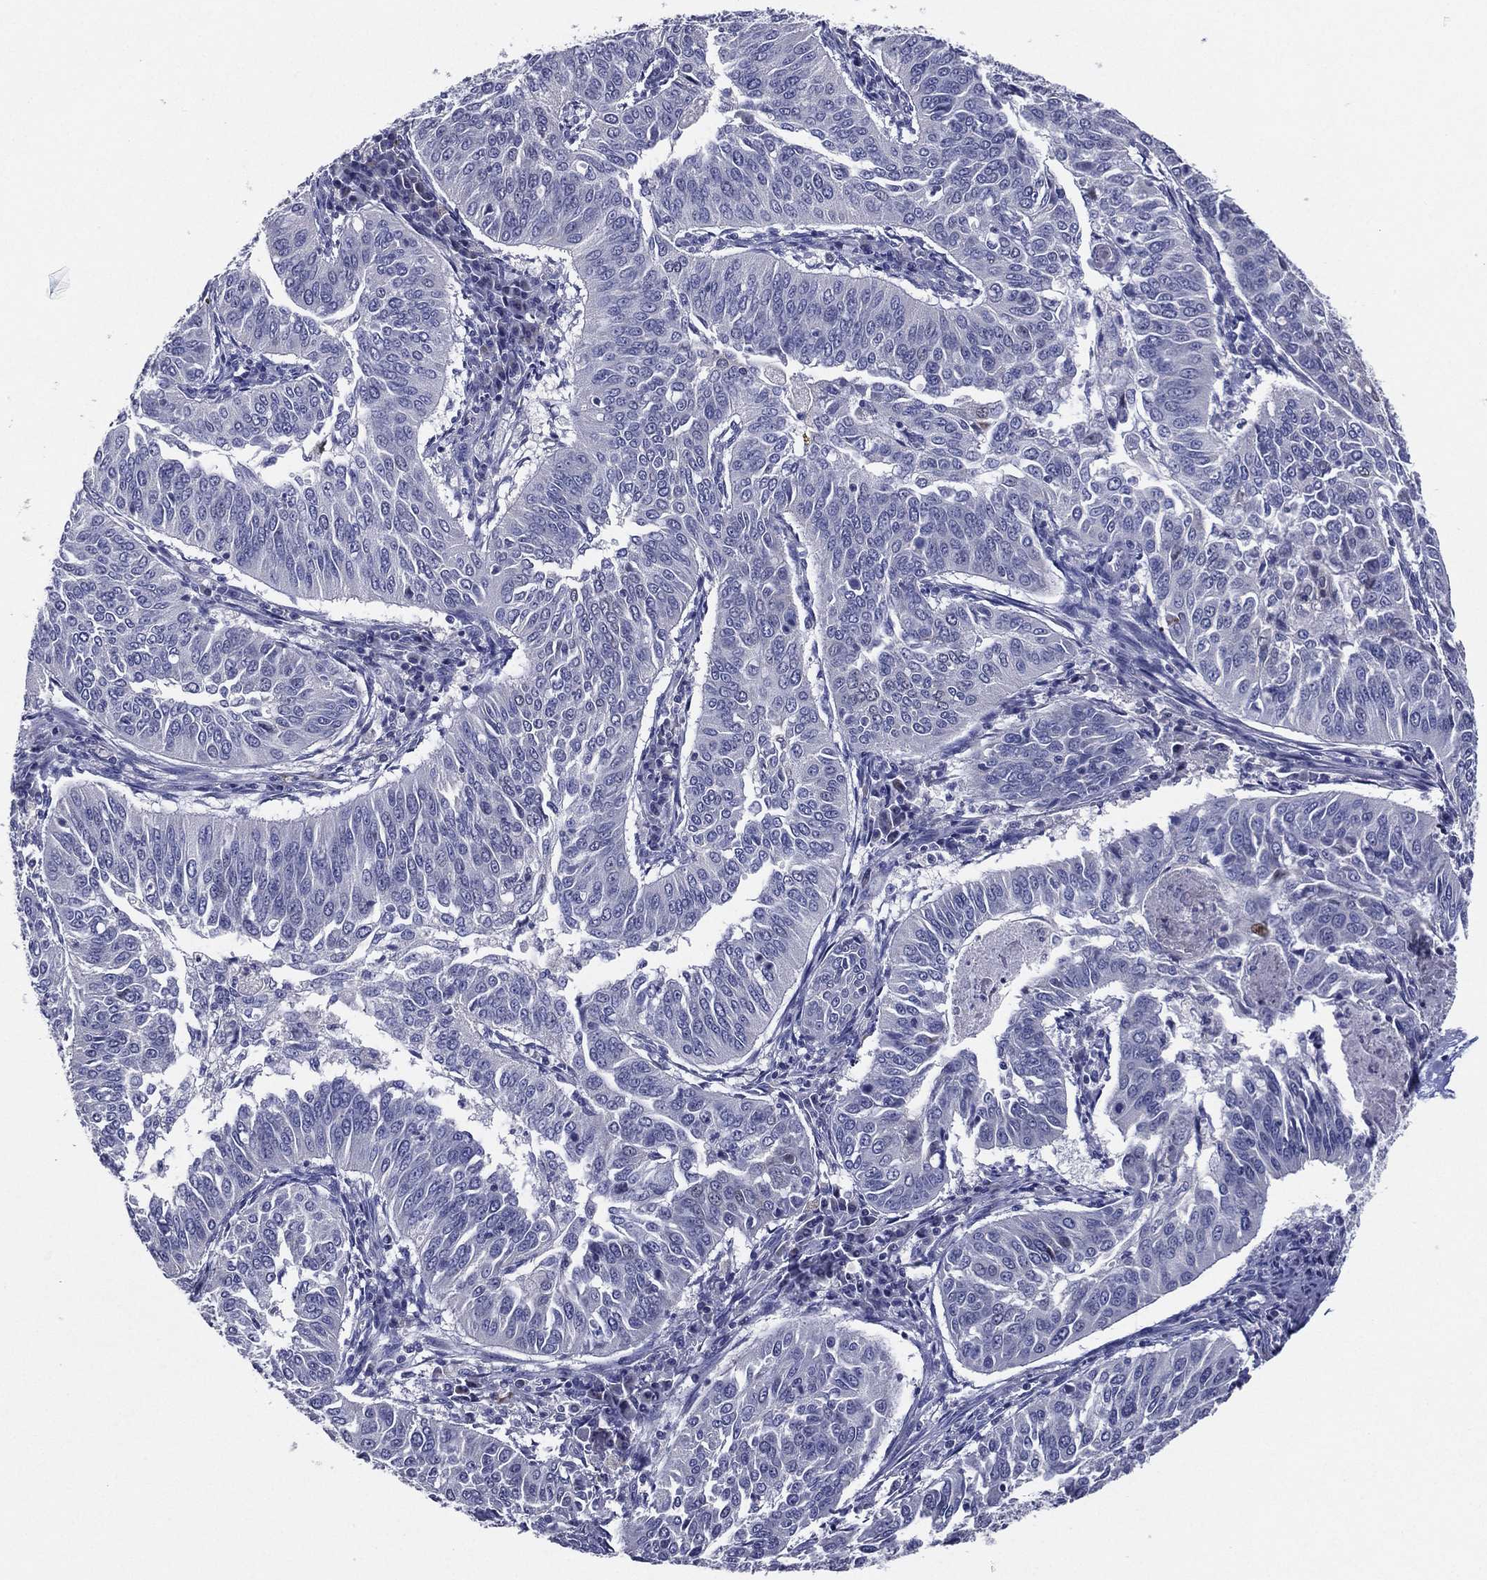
{"staining": {"intensity": "negative", "quantity": "none", "location": "none"}, "tissue": "cervical cancer", "cell_type": "Tumor cells", "image_type": "cancer", "snomed": [{"axis": "morphology", "description": "Normal tissue, NOS"}, {"axis": "morphology", "description": "Squamous cell carcinoma, NOS"}, {"axis": "topography", "description": "Cervix"}], "caption": "Immunohistochemistry (IHC) of human squamous cell carcinoma (cervical) reveals no expression in tumor cells. (Stains: DAB (3,3'-diaminobenzidine) immunohistochemistry with hematoxylin counter stain, Microscopy: brightfield microscopy at high magnification).", "gene": "SLC13A4", "patient": {"sex": "female", "age": 39}}